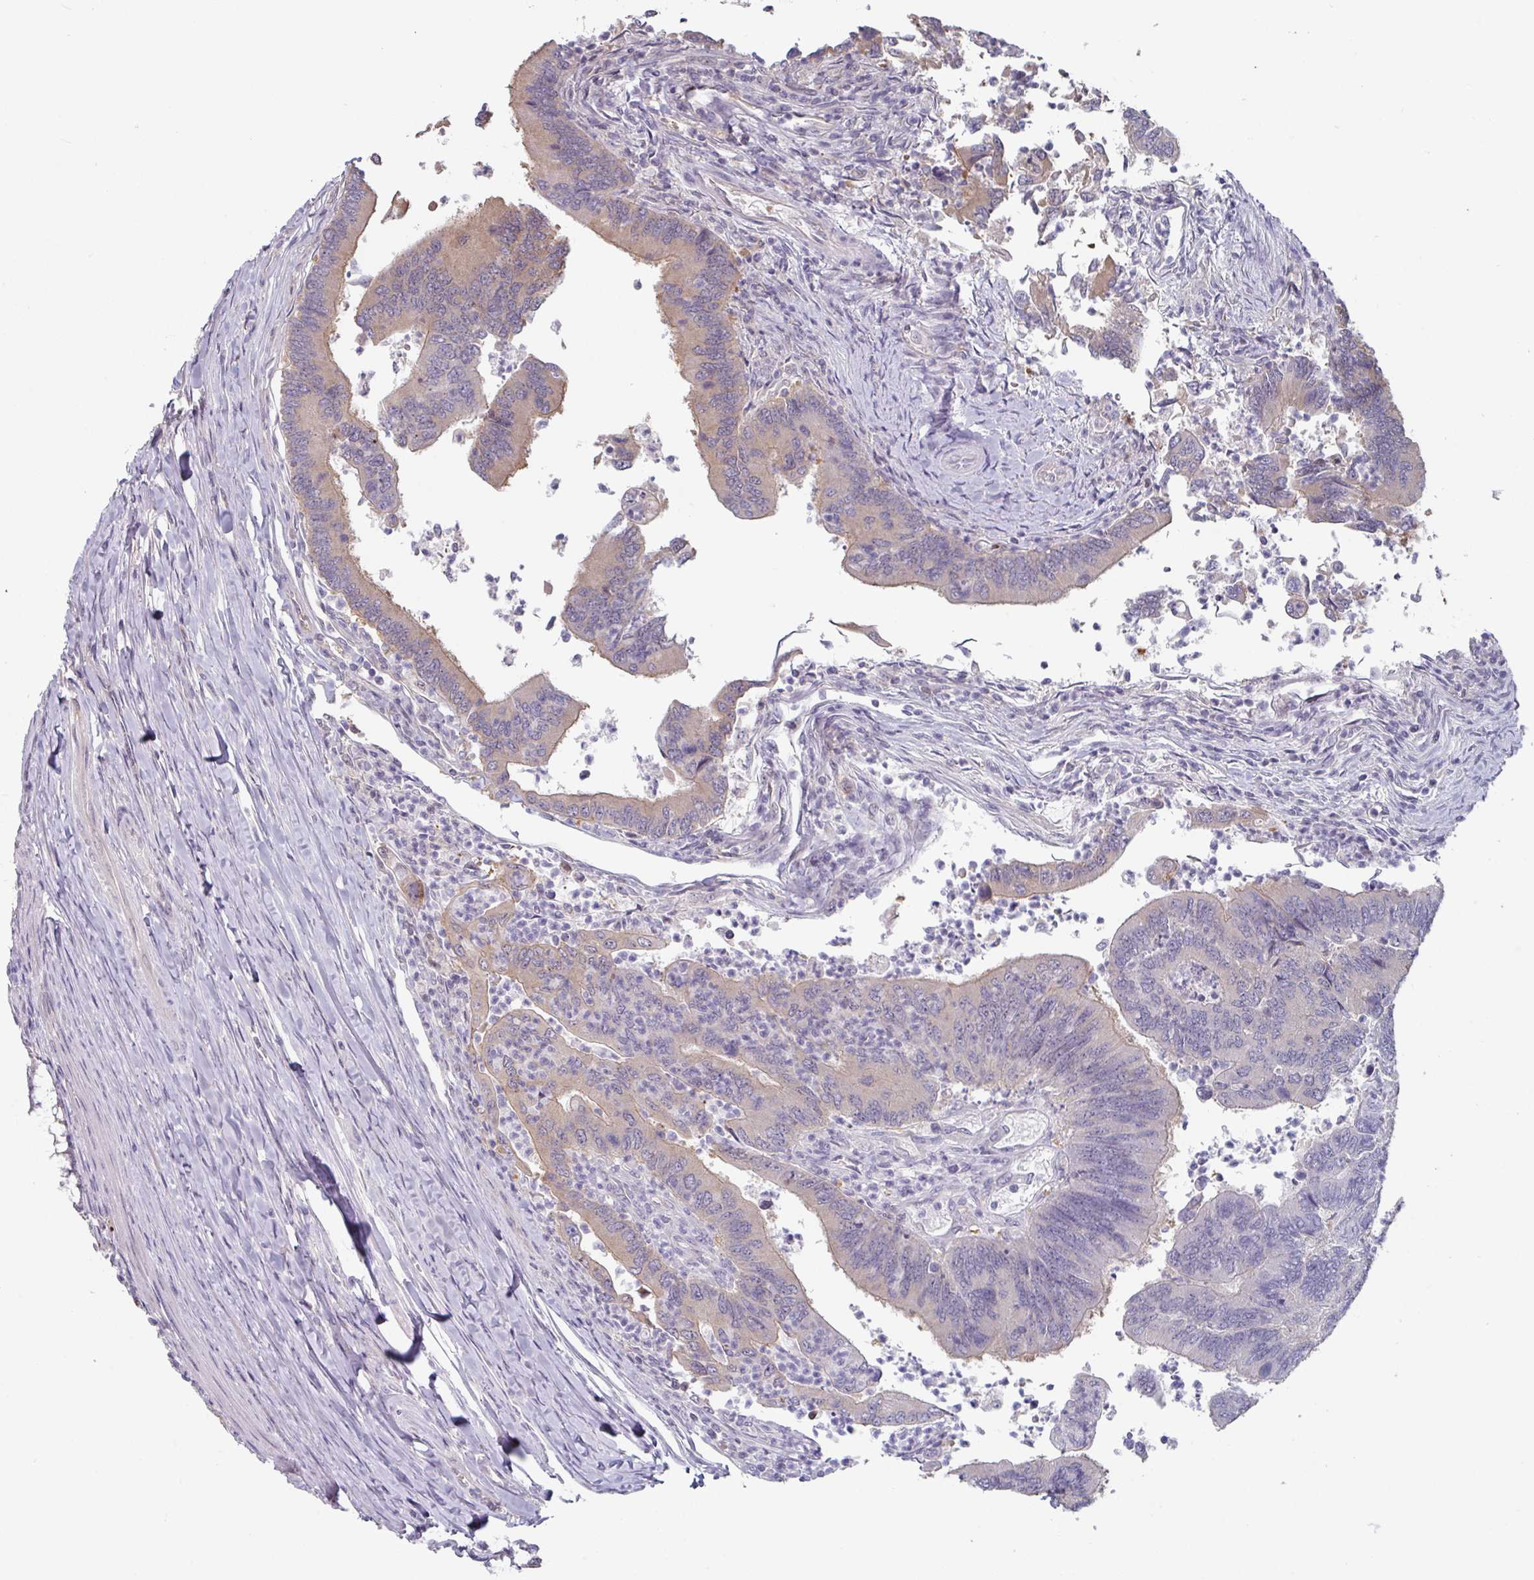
{"staining": {"intensity": "weak", "quantity": "<25%", "location": "cytoplasmic/membranous"}, "tissue": "colorectal cancer", "cell_type": "Tumor cells", "image_type": "cancer", "snomed": [{"axis": "morphology", "description": "Adenocarcinoma, NOS"}, {"axis": "topography", "description": "Colon"}], "caption": "The immunohistochemistry (IHC) micrograph has no significant positivity in tumor cells of colorectal cancer (adenocarcinoma) tissue.", "gene": "ZBTB6", "patient": {"sex": "female", "age": 67}}